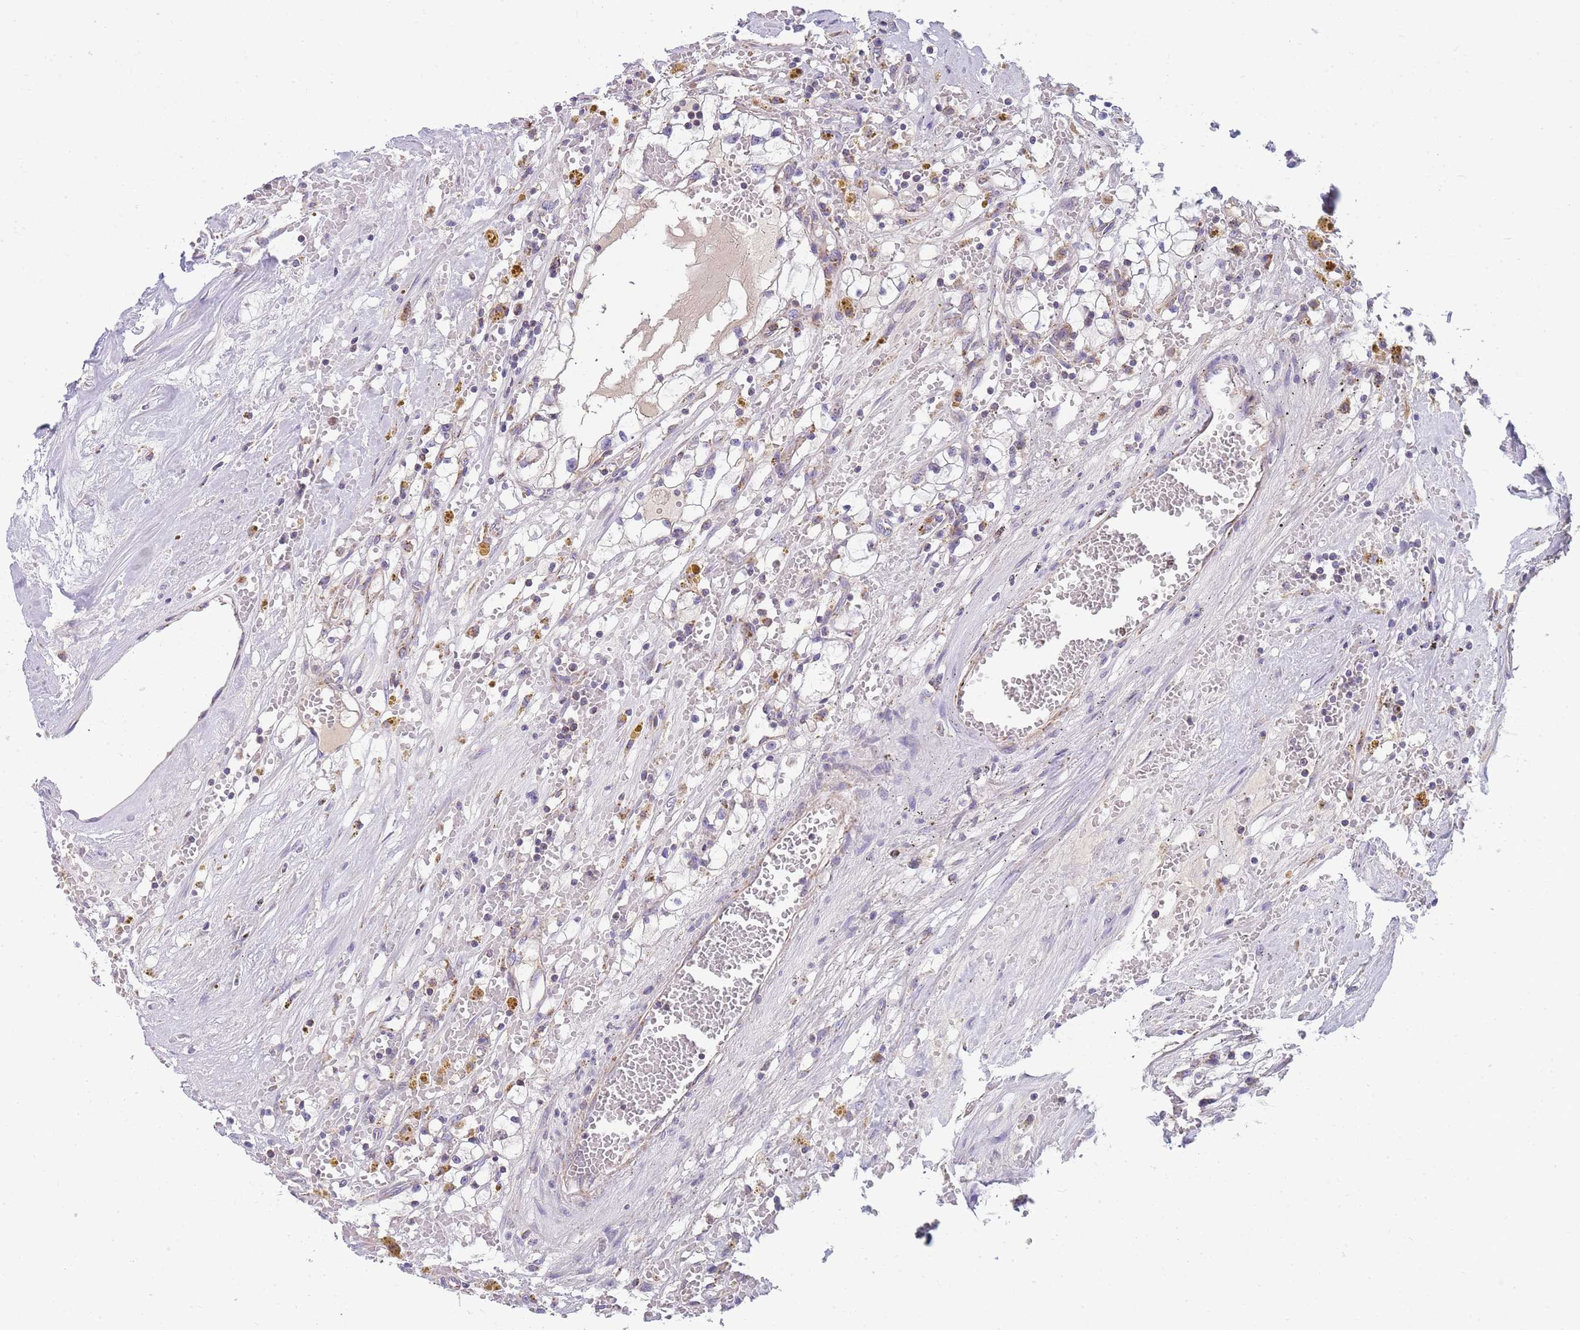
{"staining": {"intensity": "negative", "quantity": "none", "location": "none"}, "tissue": "renal cancer", "cell_type": "Tumor cells", "image_type": "cancer", "snomed": [{"axis": "morphology", "description": "Adenocarcinoma, NOS"}, {"axis": "topography", "description": "Kidney"}], "caption": "Adenocarcinoma (renal) was stained to show a protein in brown. There is no significant positivity in tumor cells. (Immunohistochemistry, brightfield microscopy, high magnification).", "gene": "MRPS11", "patient": {"sex": "male", "age": 56}}